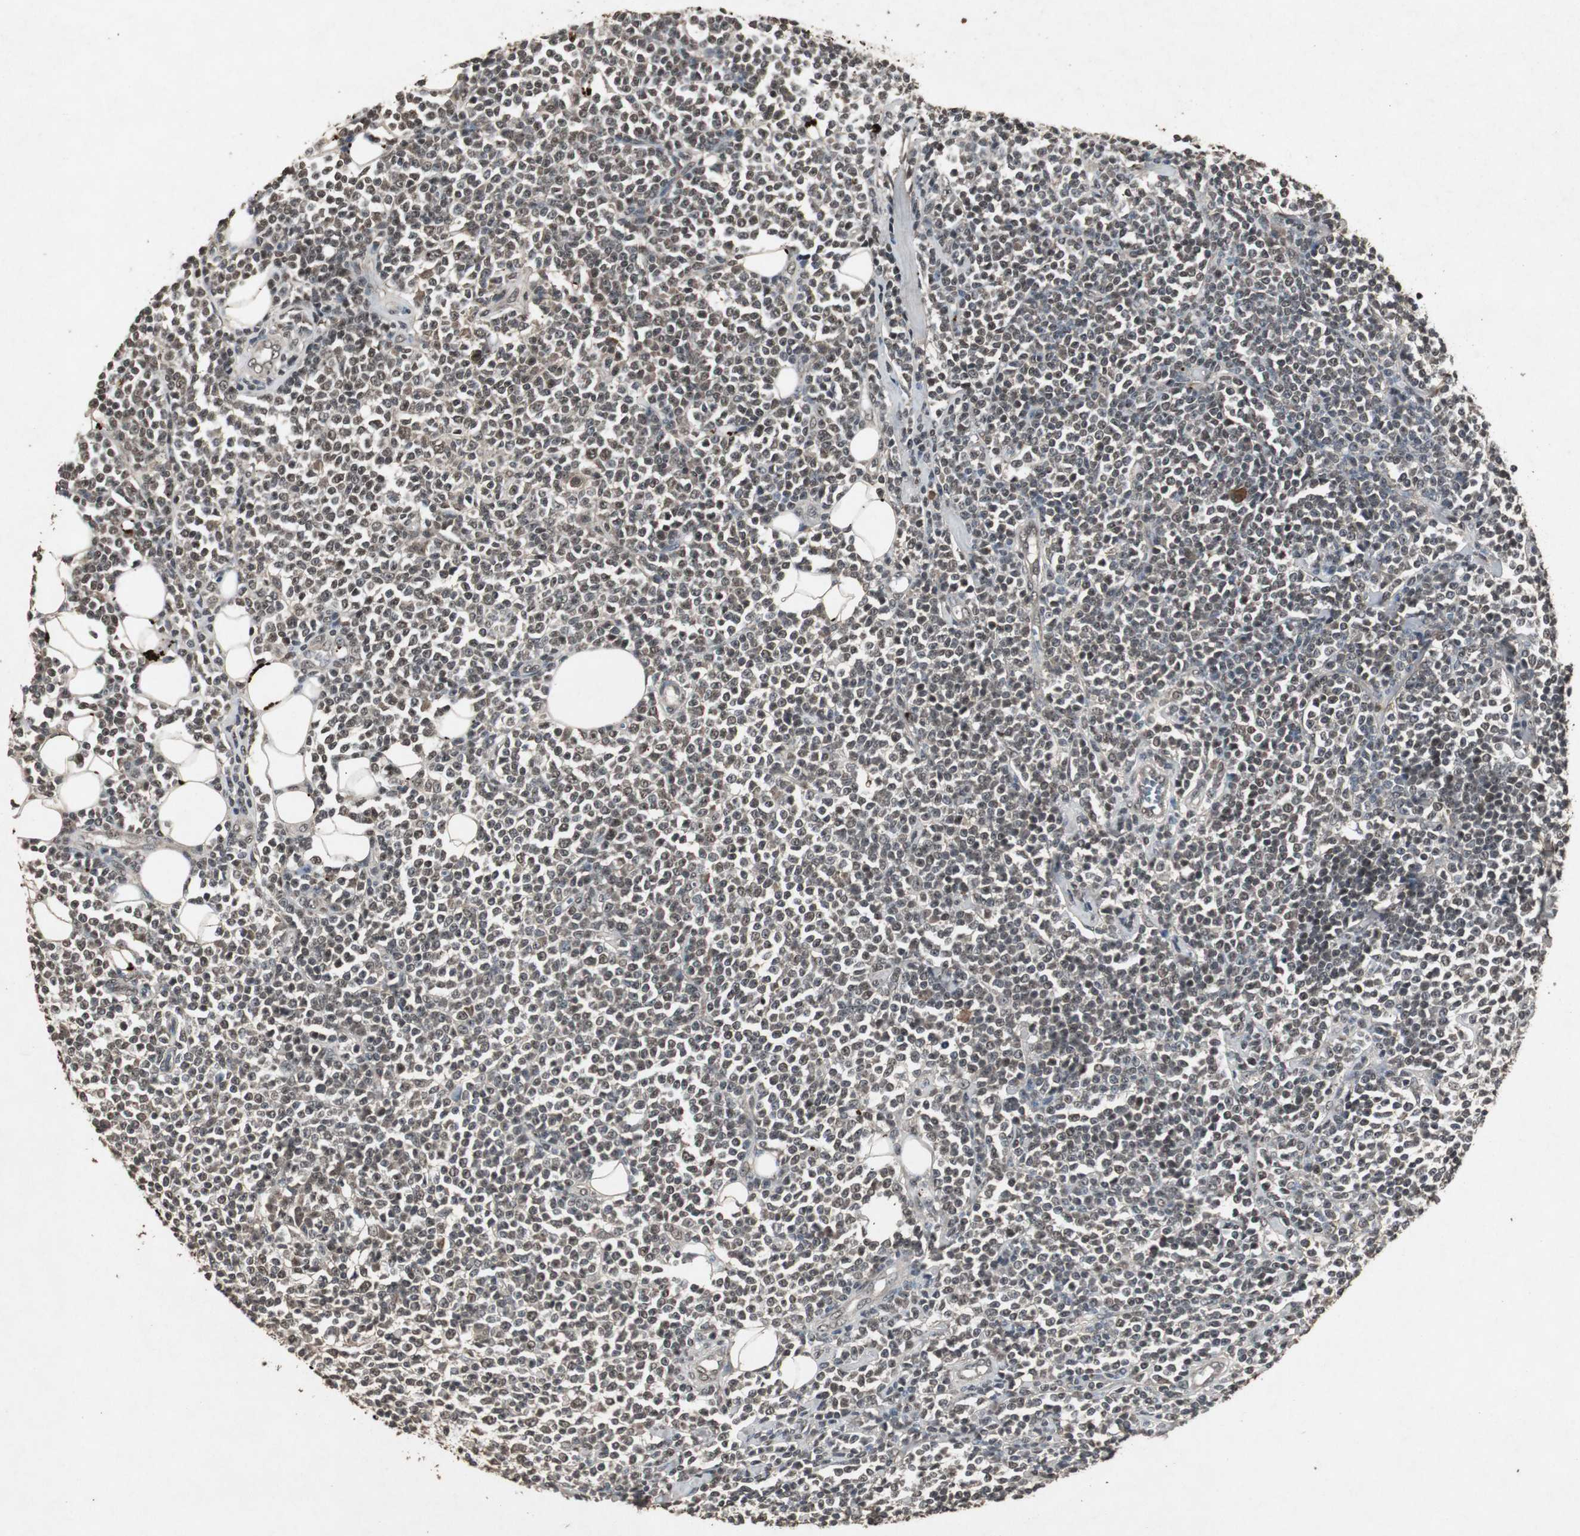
{"staining": {"intensity": "moderate", "quantity": ">75%", "location": "cytoplasmic/membranous,nuclear"}, "tissue": "lymphoma", "cell_type": "Tumor cells", "image_type": "cancer", "snomed": [{"axis": "morphology", "description": "Malignant lymphoma, non-Hodgkin's type, Low grade"}, {"axis": "topography", "description": "Soft tissue"}], "caption": "Human lymphoma stained with a protein marker reveals moderate staining in tumor cells.", "gene": "EMX1", "patient": {"sex": "male", "age": 92}}